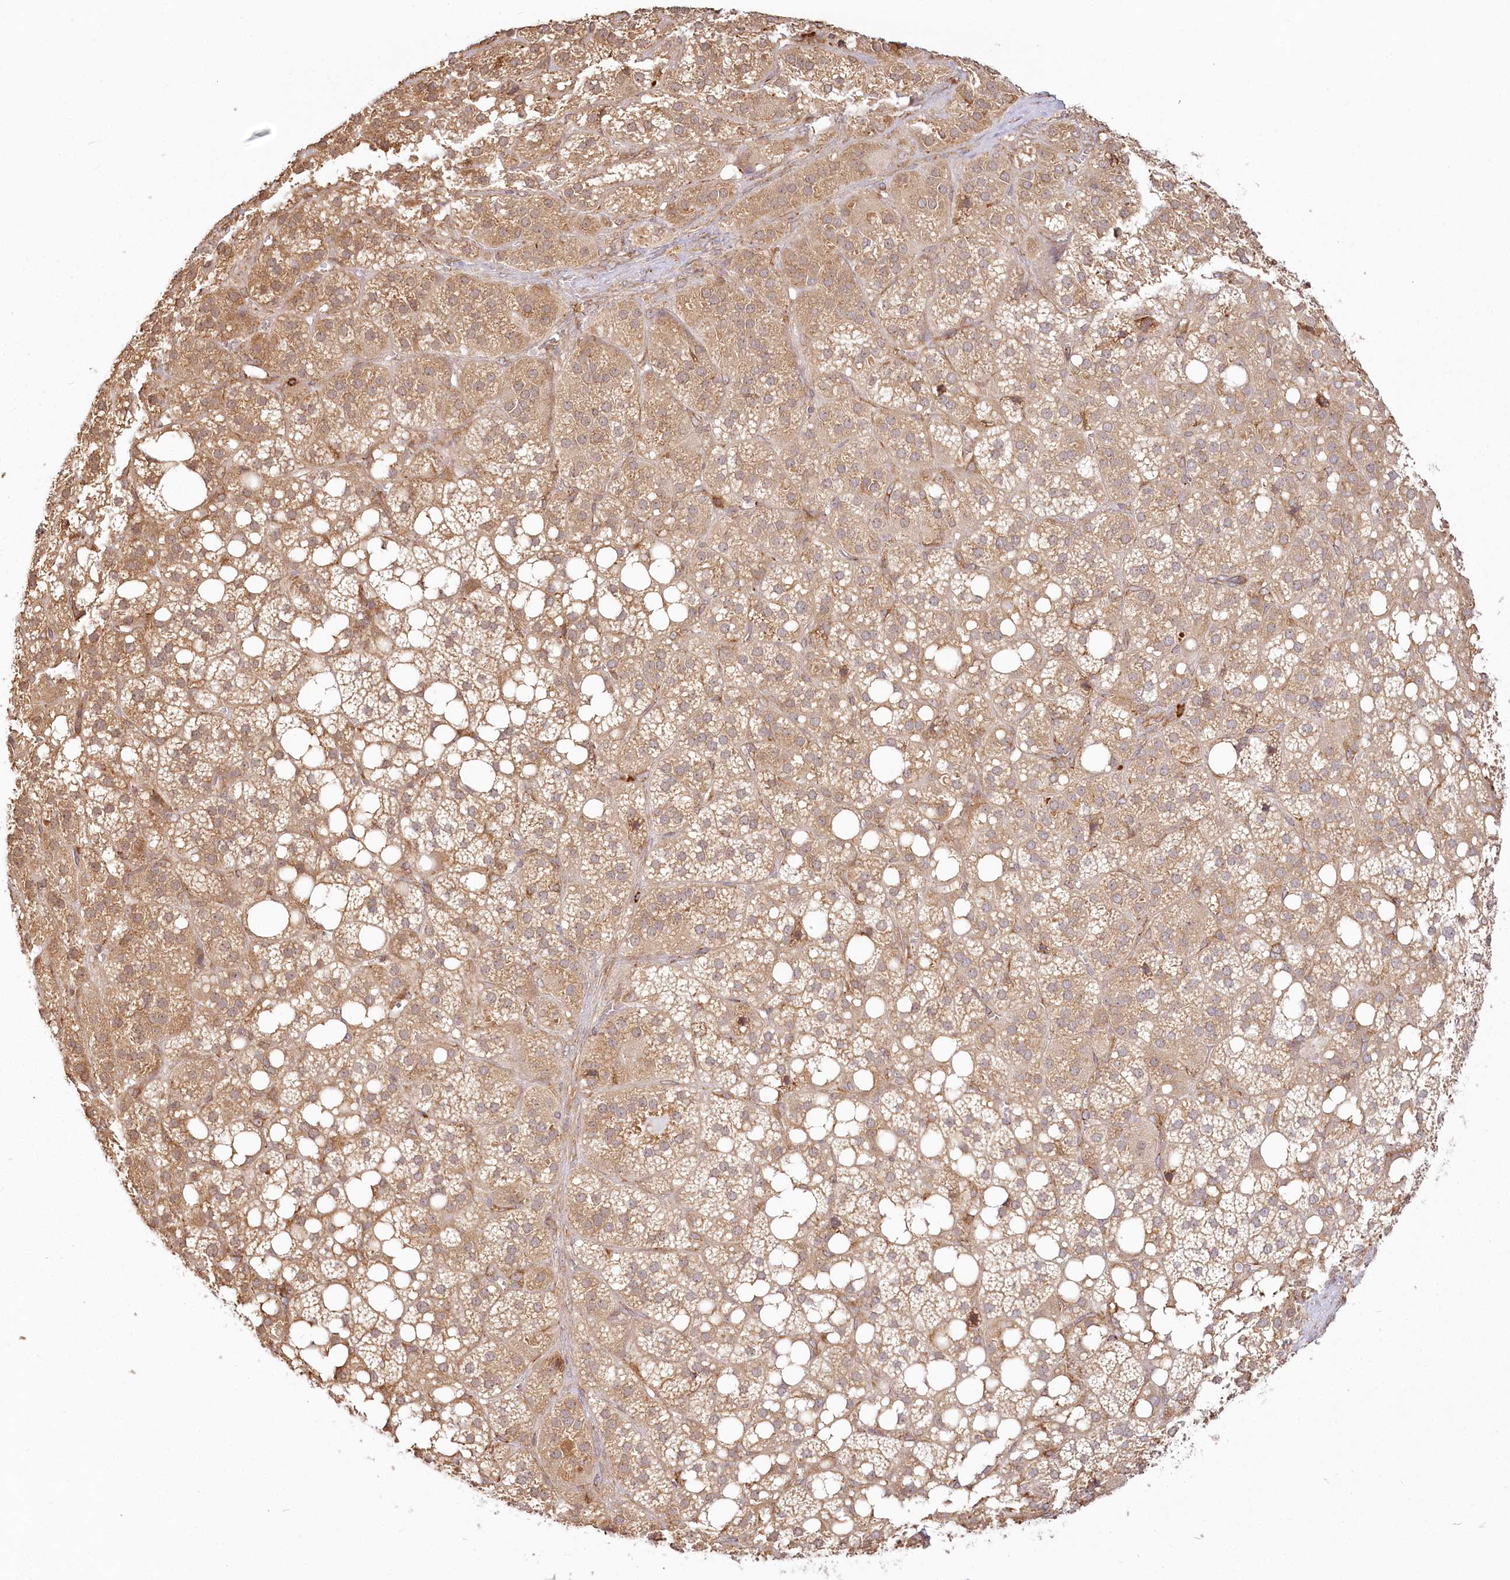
{"staining": {"intensity": "moderate", "quantity": ">75%", "location": "cytoplasmic/membranous"}, "tissue": "adrenal gland", "cell_type": "Glandular cells", "image_type": "normal", "snomed": [{"axis": "morphology", "description": "Normal tissue, NOS"}, {"axis": "topography", "description": "Adrenal gland"}], "caption": "IHC image of benign adrenal gland: human adrenal gland stained using immunohistochemistry (IHC) demonstrates medium levels of moderate protein expression localized specifically in the cytoplasmic/membranous of glandular cells, appearing as a cytoplasmic/membranous brown color.", "gene": "FAM13A", "patient": {"sex": "female", "age": 59}}